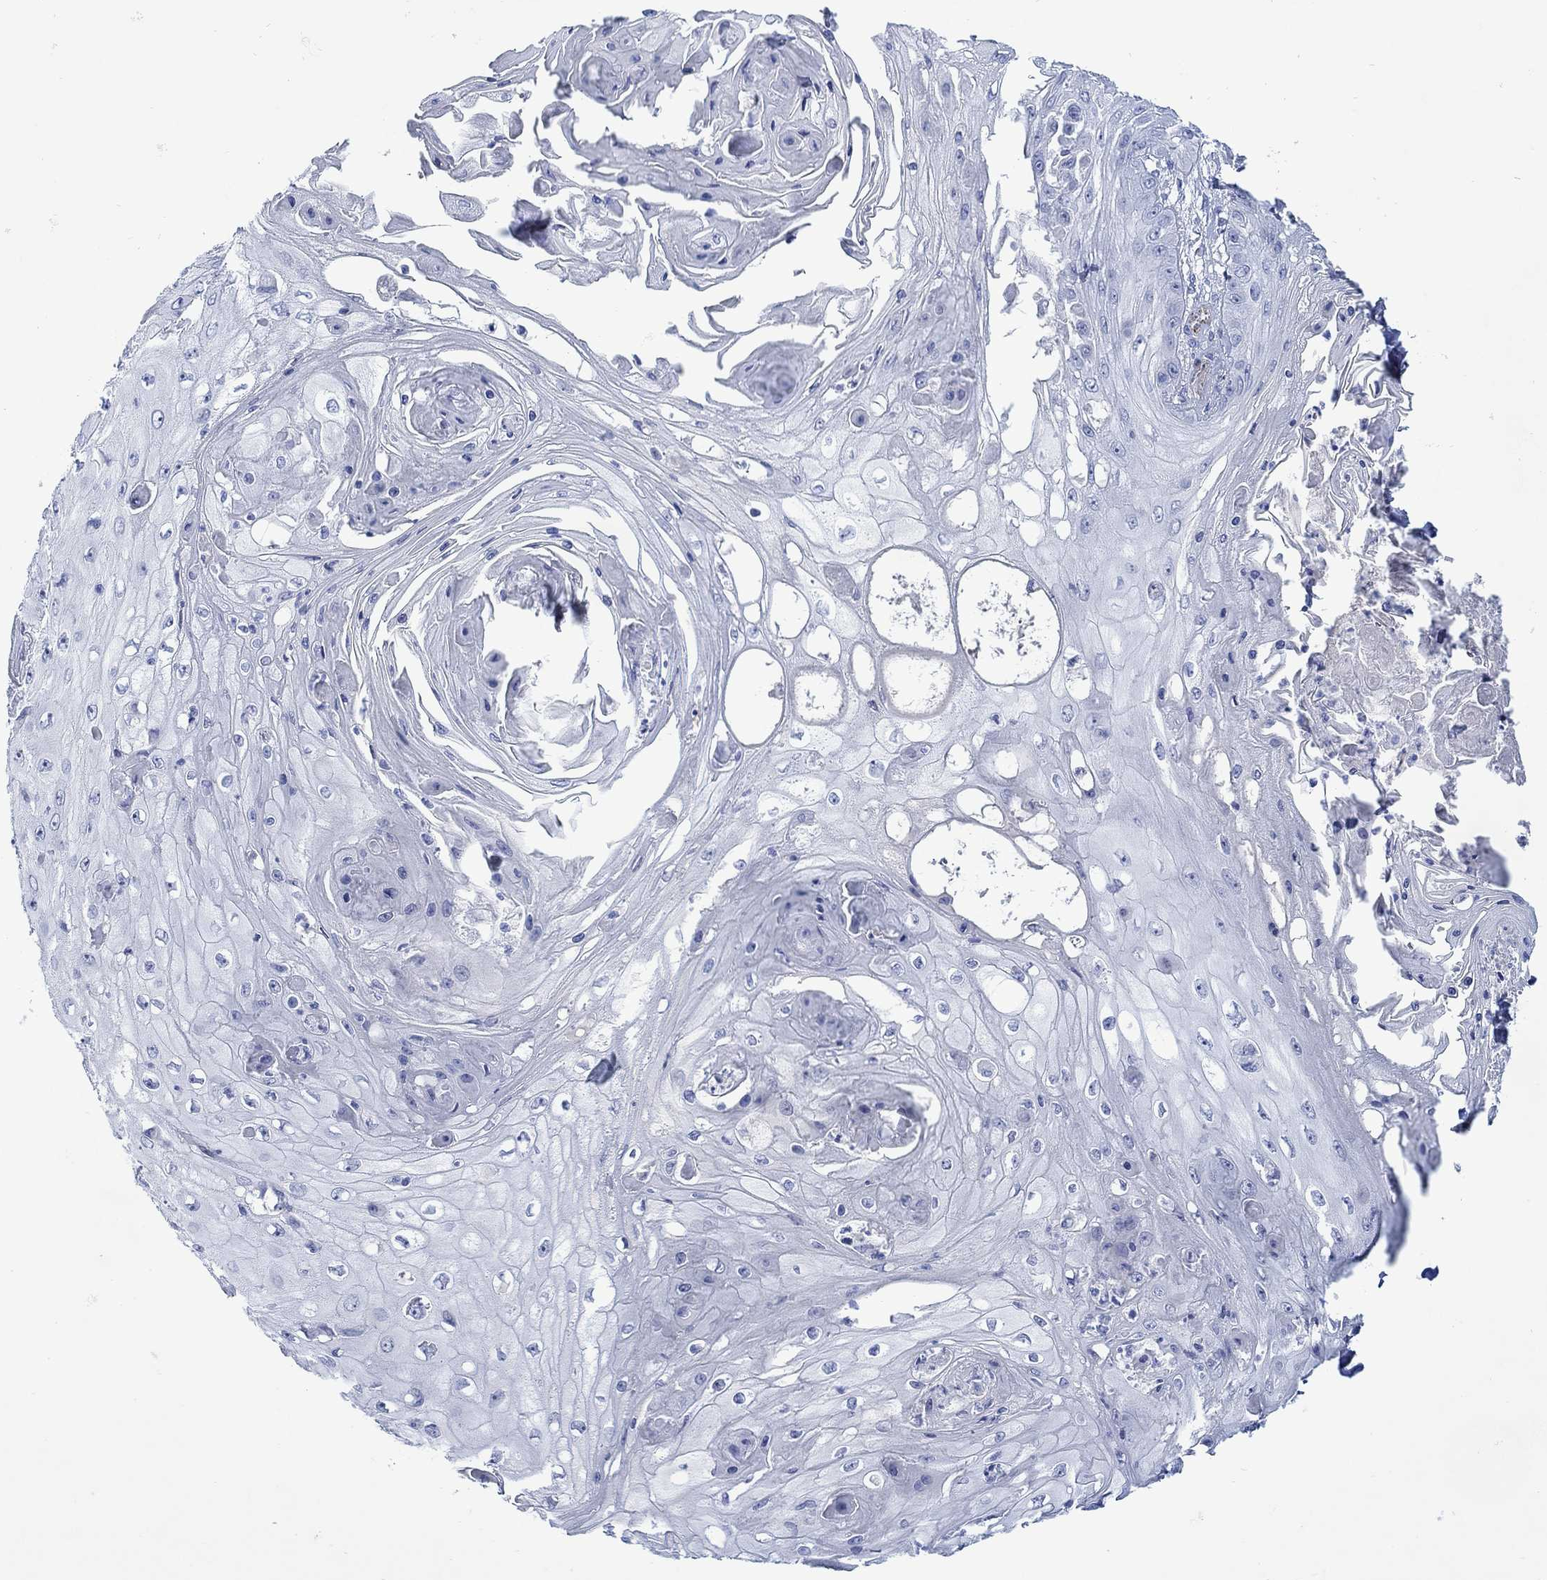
{"staining": {"intensity": "negative", "quantity": "none", "location": "none"}, "tissue": "skin cancer", "cell_type": "Tumor cells", "image_type": "cancer", "snomed": [{"axis": "morphology", "description": "Squamous cell carcinoma, NOS"}, {"axis": "topography", "description": "Skin"}], "caption": "This is an IHC photomicrograph of human squamous cell carcinoma (skin). There is no positivity in tumor cells.", "gene": "KSR2", "patient": {"sex": "male", "age": 70}}